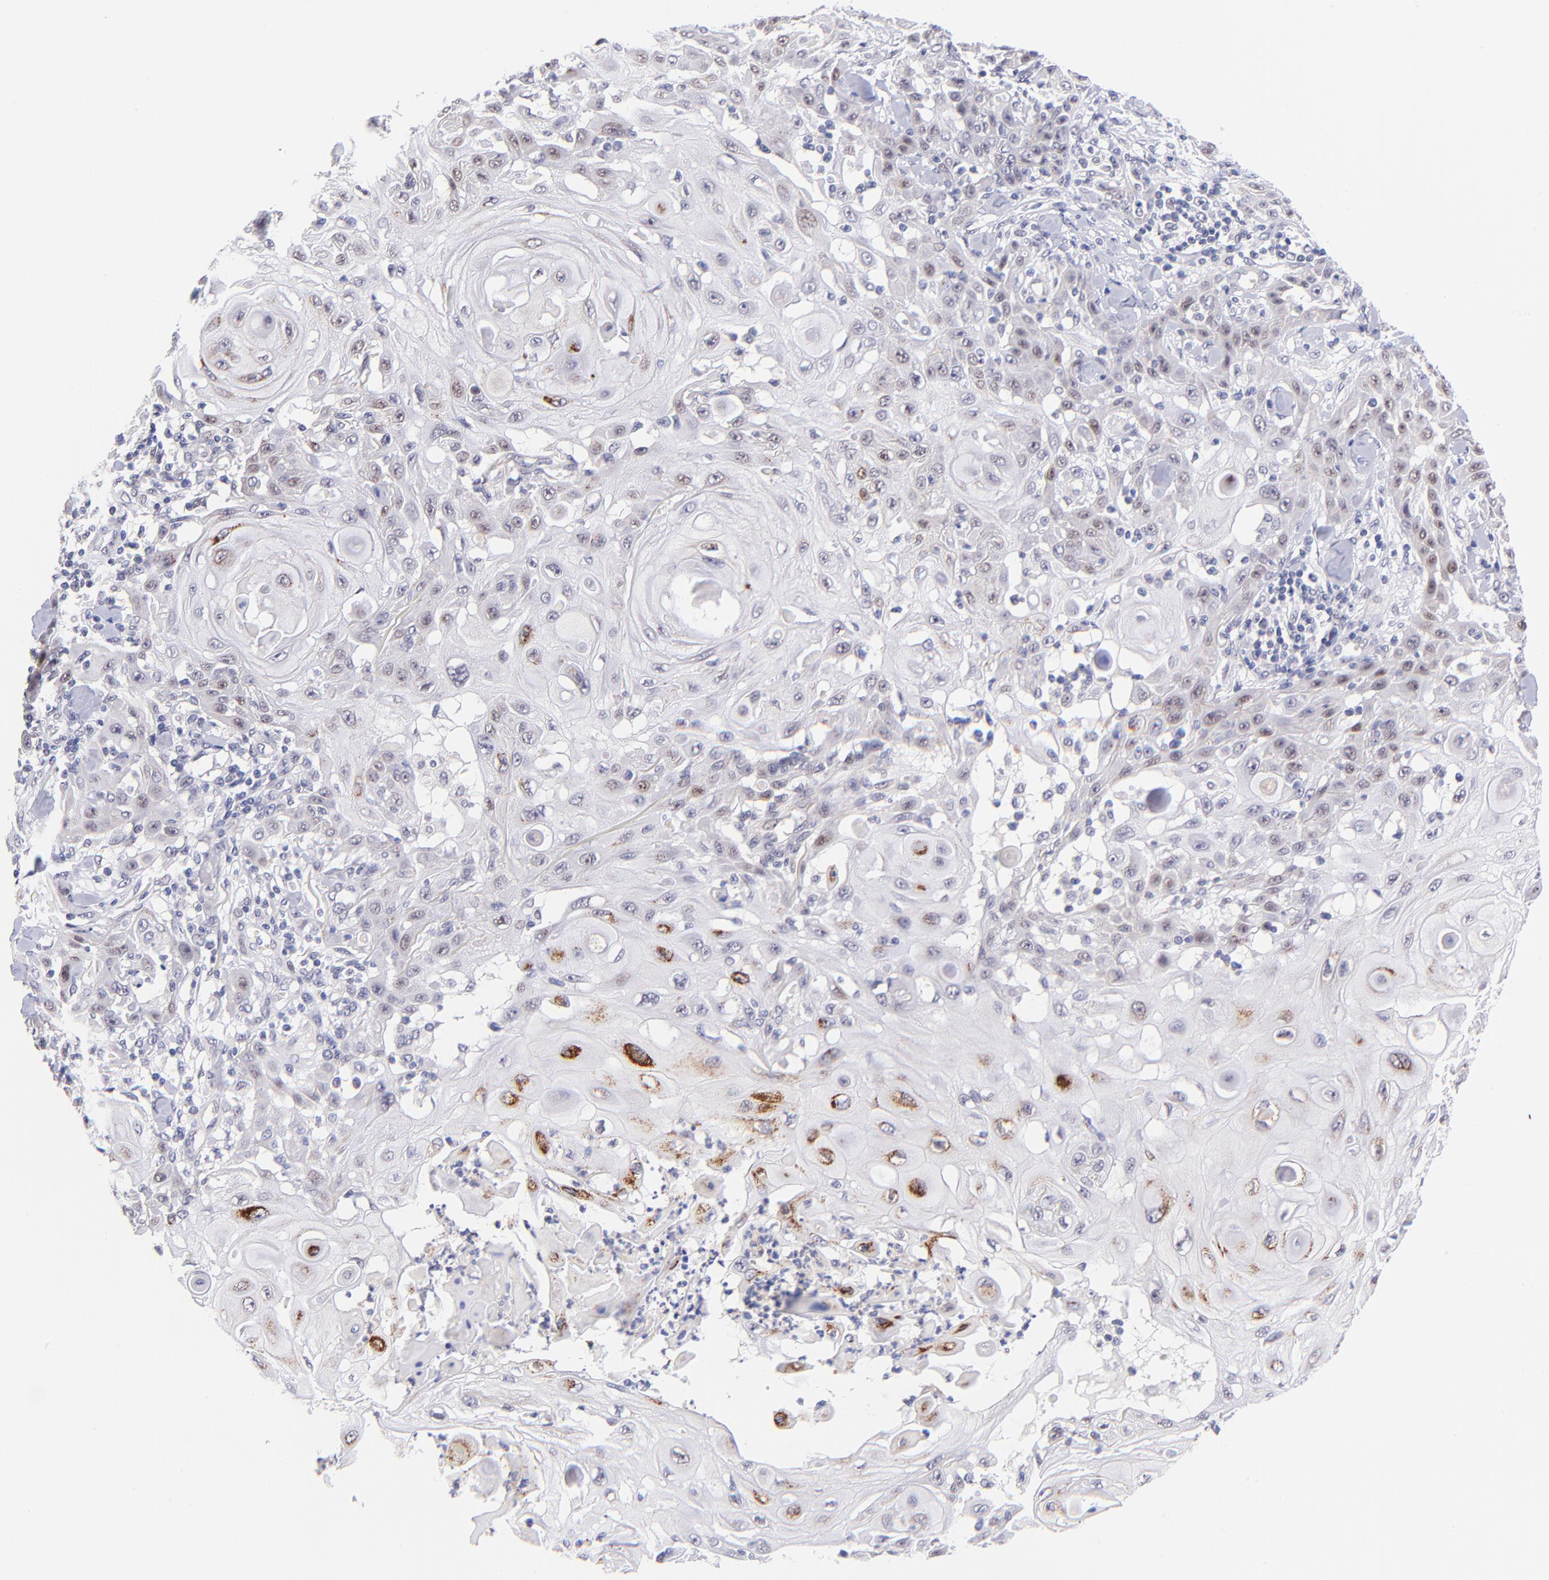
{"staining": {"intensity": "weak", "quantity": "25%-75%", "location": "nuclear"}, "tissue": "skin cancer", "cell_type": "Tumor cells", "image_type": "cancer", "snomed": [{"axis": "morphology", "description": "Squamous cell carcinoma, NOS"}, {"axis": "topography", "description": "Skin"}], "caption": "Tumor cells reveal low levels of weak nuclear expression in approximately 25%-75% of cells in human skin cancer. The protein of interest is shown in brown color, while the nuclei are stained blue.", "gene": "SOX6", "patient": {"sex": "male", "age": 24}}